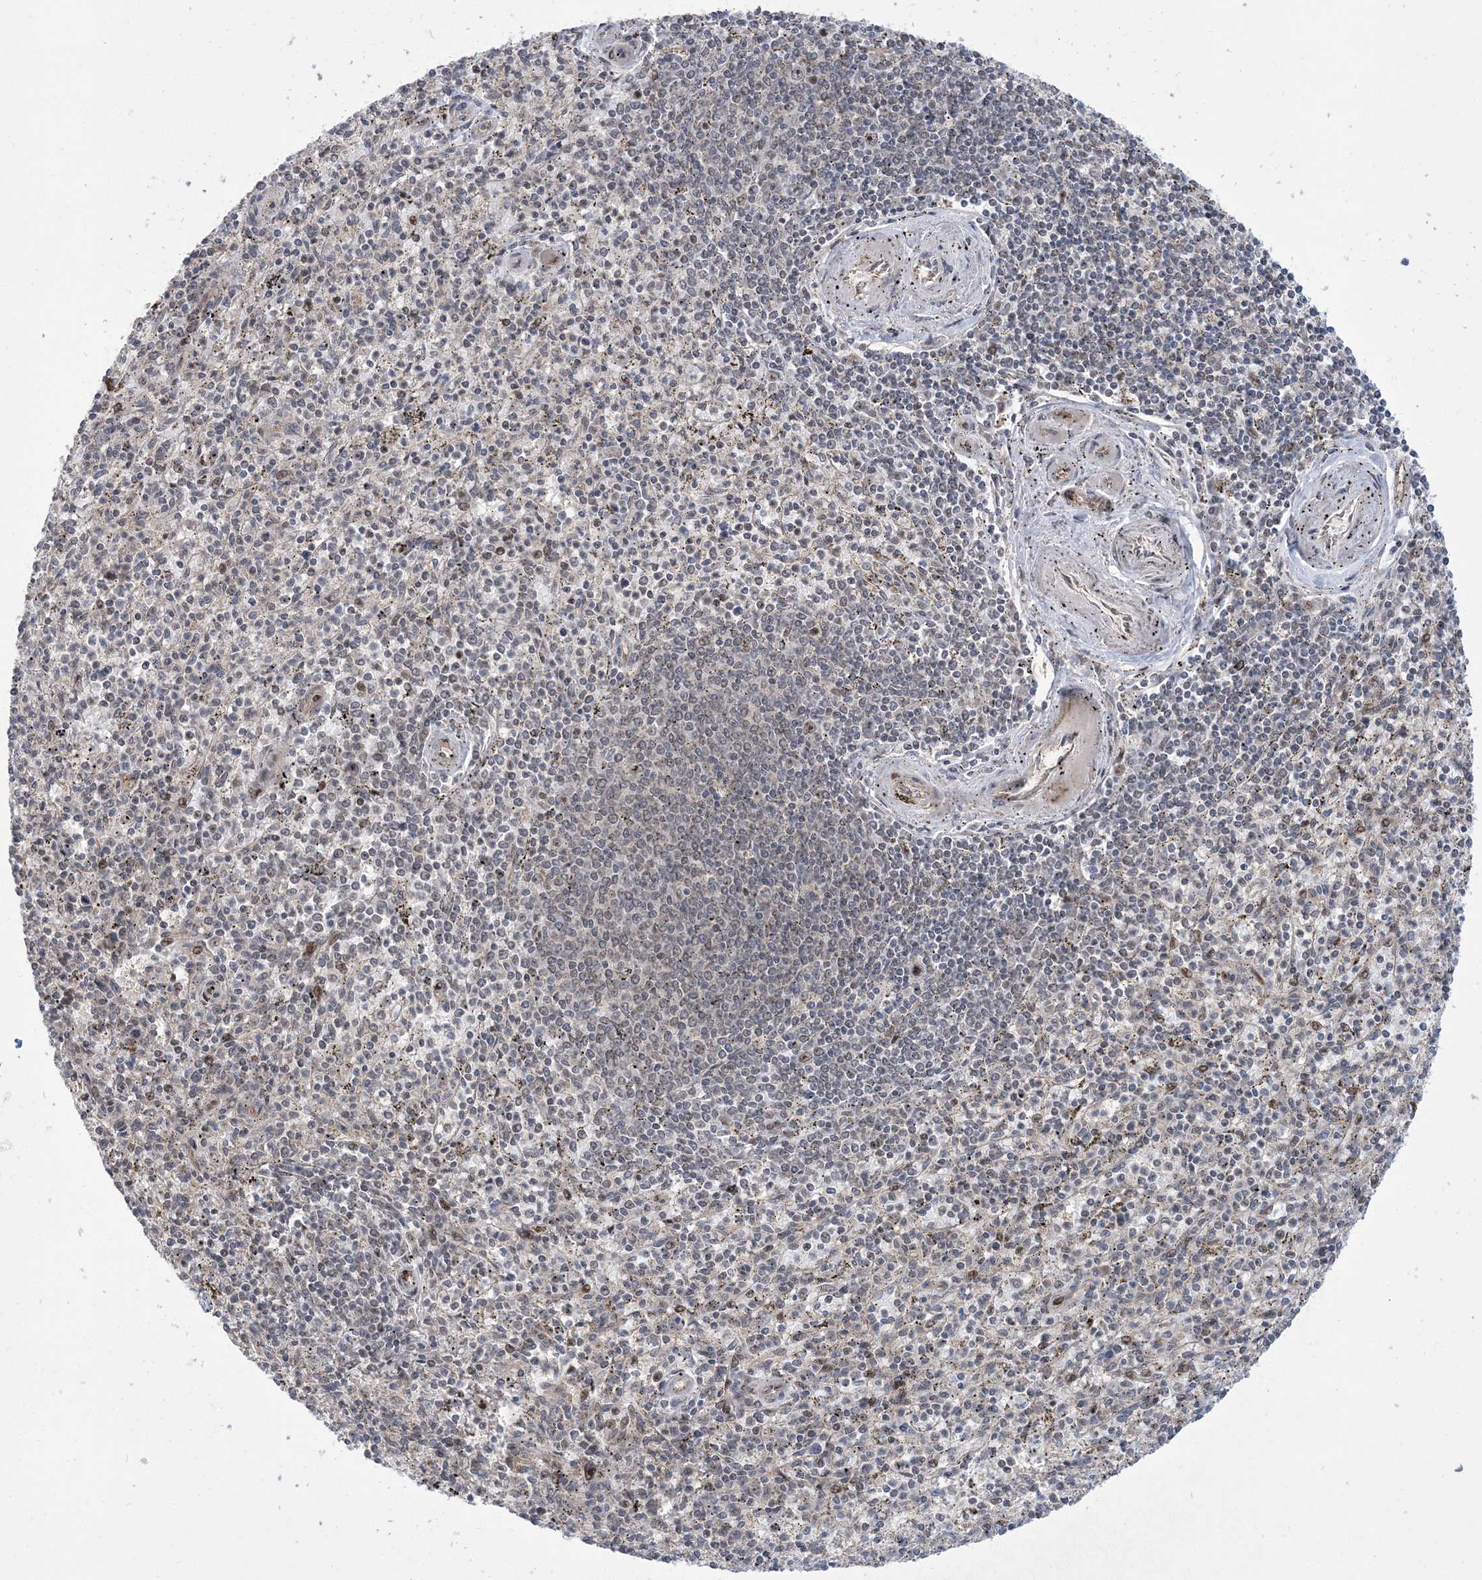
{"staining": {"intensity": "negative", "quantity": "none", "location": "none"}, "tissue": "spleen", "cell_type": "Cells in red pulp", "image_type": "normal", "snomed": [{"axis": "morphology", "description": "Normal tissue, NOS"}, {"axis": "topography", "description": "Spleen"}], "caption": "This is an immunohistochemistry image of benign spleen. There is no expression in cells in red pulp.", "gene": "FAM9B", "patient": {"sex": "male", "age": 72}}